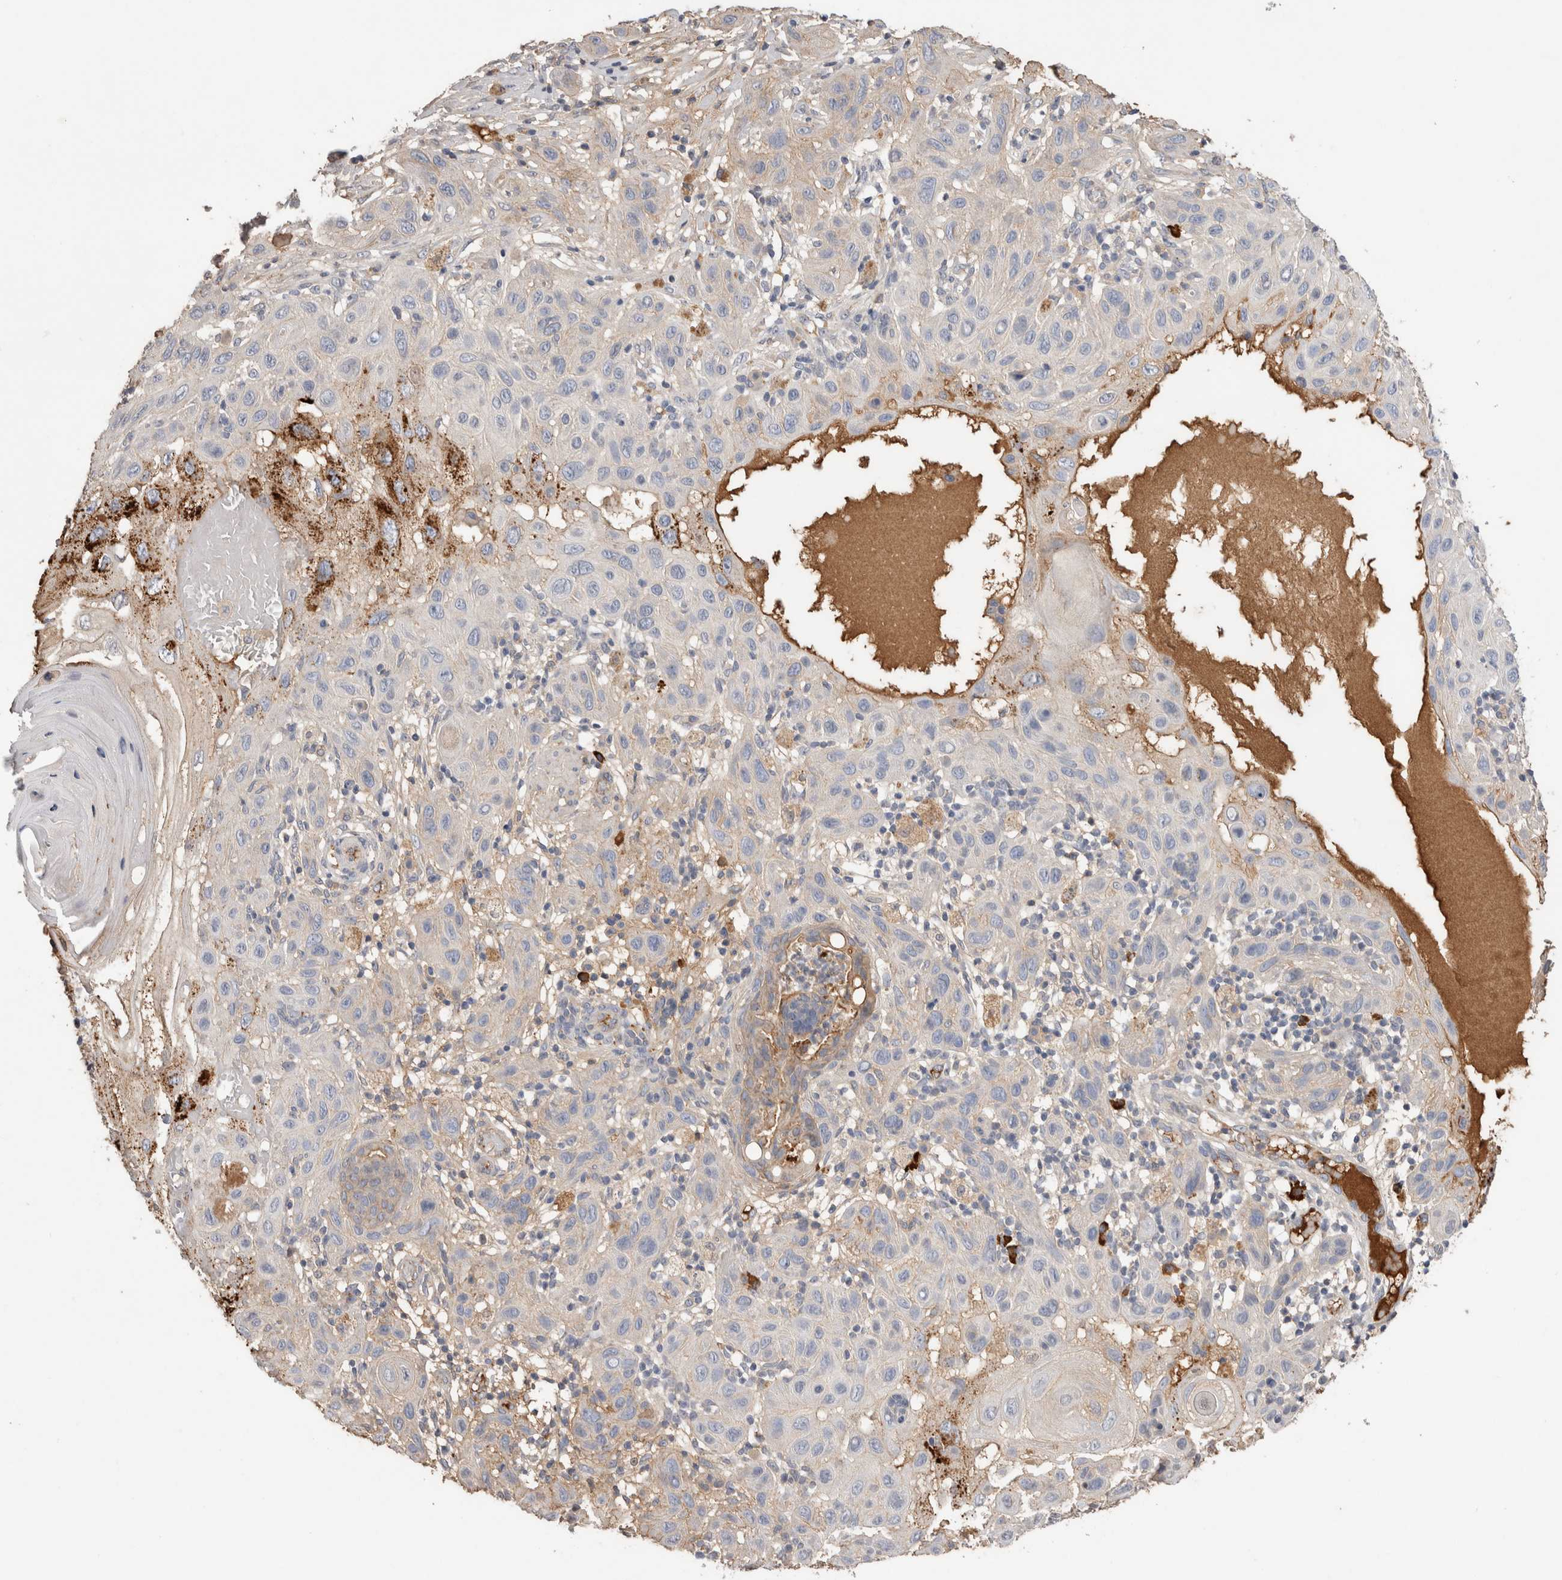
{"staining": {"intensity": "negative", "quantity": "none", "location": "none"}, "tissue": "skin cancer", "cell_type": "Tumor cells", "image_type": "cancer", "snomed": [{"axis": "morphology", "description": "Squamous cell carcinoma, NOS"}, {"axis": "topography", "description": "Skin"}], "caption": "This micrograph is of skin cancer (squamous cell carcinoma) stained with immunohistochemistry (IHC) to label a protein in brown with the nuclei are counter-stained blue. There is no staining in tumor cells. The staining was performed using DAB to visualize the protein expression in brown, while the nuclei were stained in blue with hematoxylin (Magnification: 20x).", "gene": "PPP3CC", "patient": {"sex": "female", "age": 96}}